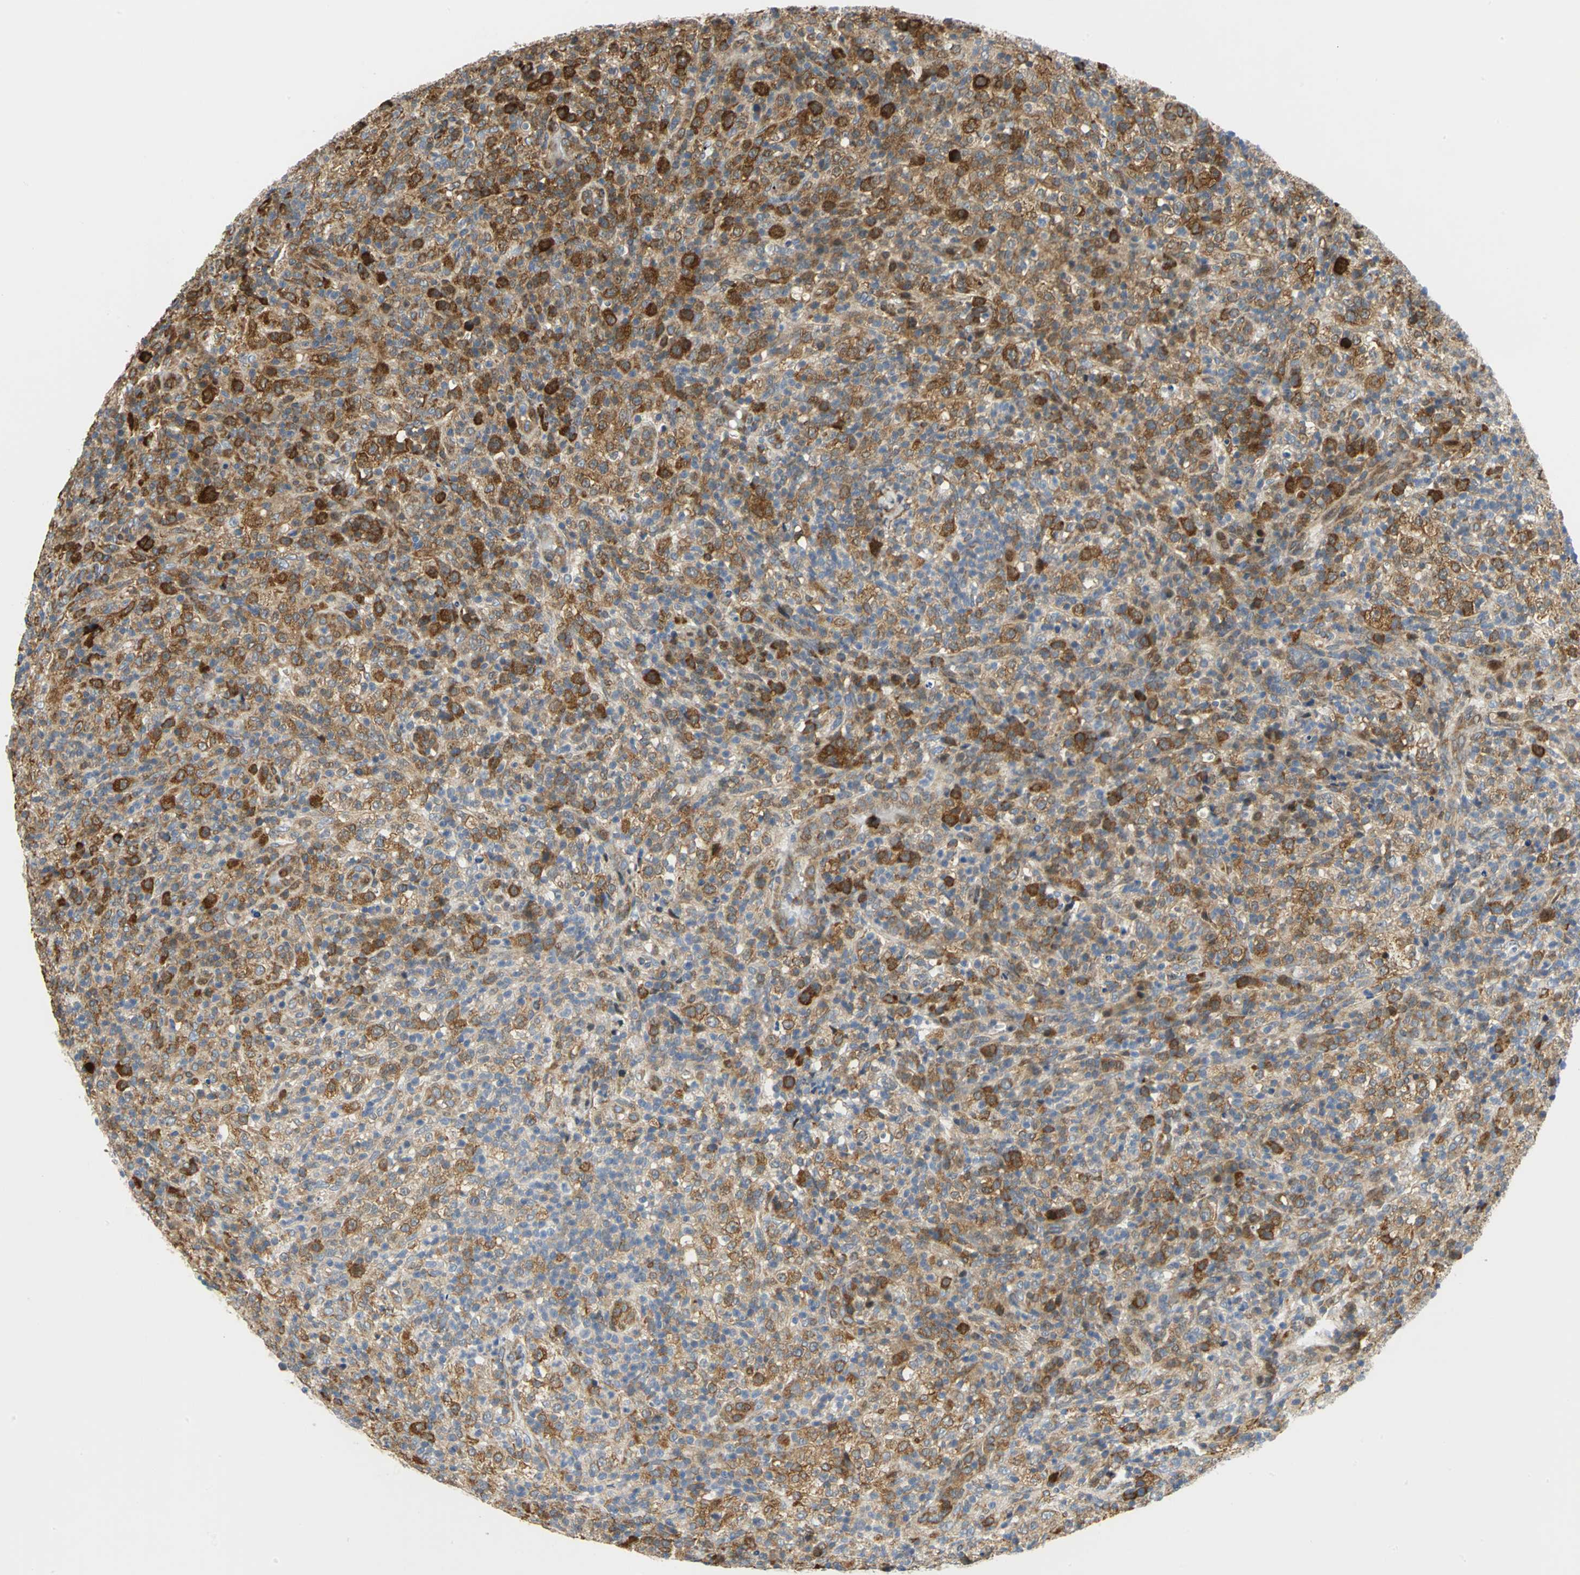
{"staining": {"intensity": "strong", "quantity": ">75%", "location": "cytoplasmic/membranous"}, "tissue": "lymphoma", "cell_type": "Tumor cells", "image_type": "cancer", "snomed": [{"axis": "morphology", "description": "Malignant lymphoma, non-Hodgkin's type, High grade"}, {"axis": "topography", "description": "Lymph node"}], "caption": "Immunohistochemistry (IHC) histopathology image of neoplastic tissue: human malignant lymphoma, non-Hodgkin's type (high-grade) stained using IHC displays high levels of strong protein expression localized specifically in the cytoplasmic/membranous of tumor cells, appearing as a cytoplasmic/membranous brown color.", "gene": "YBX1", "patient": {"sex": "female", "age": 76}}